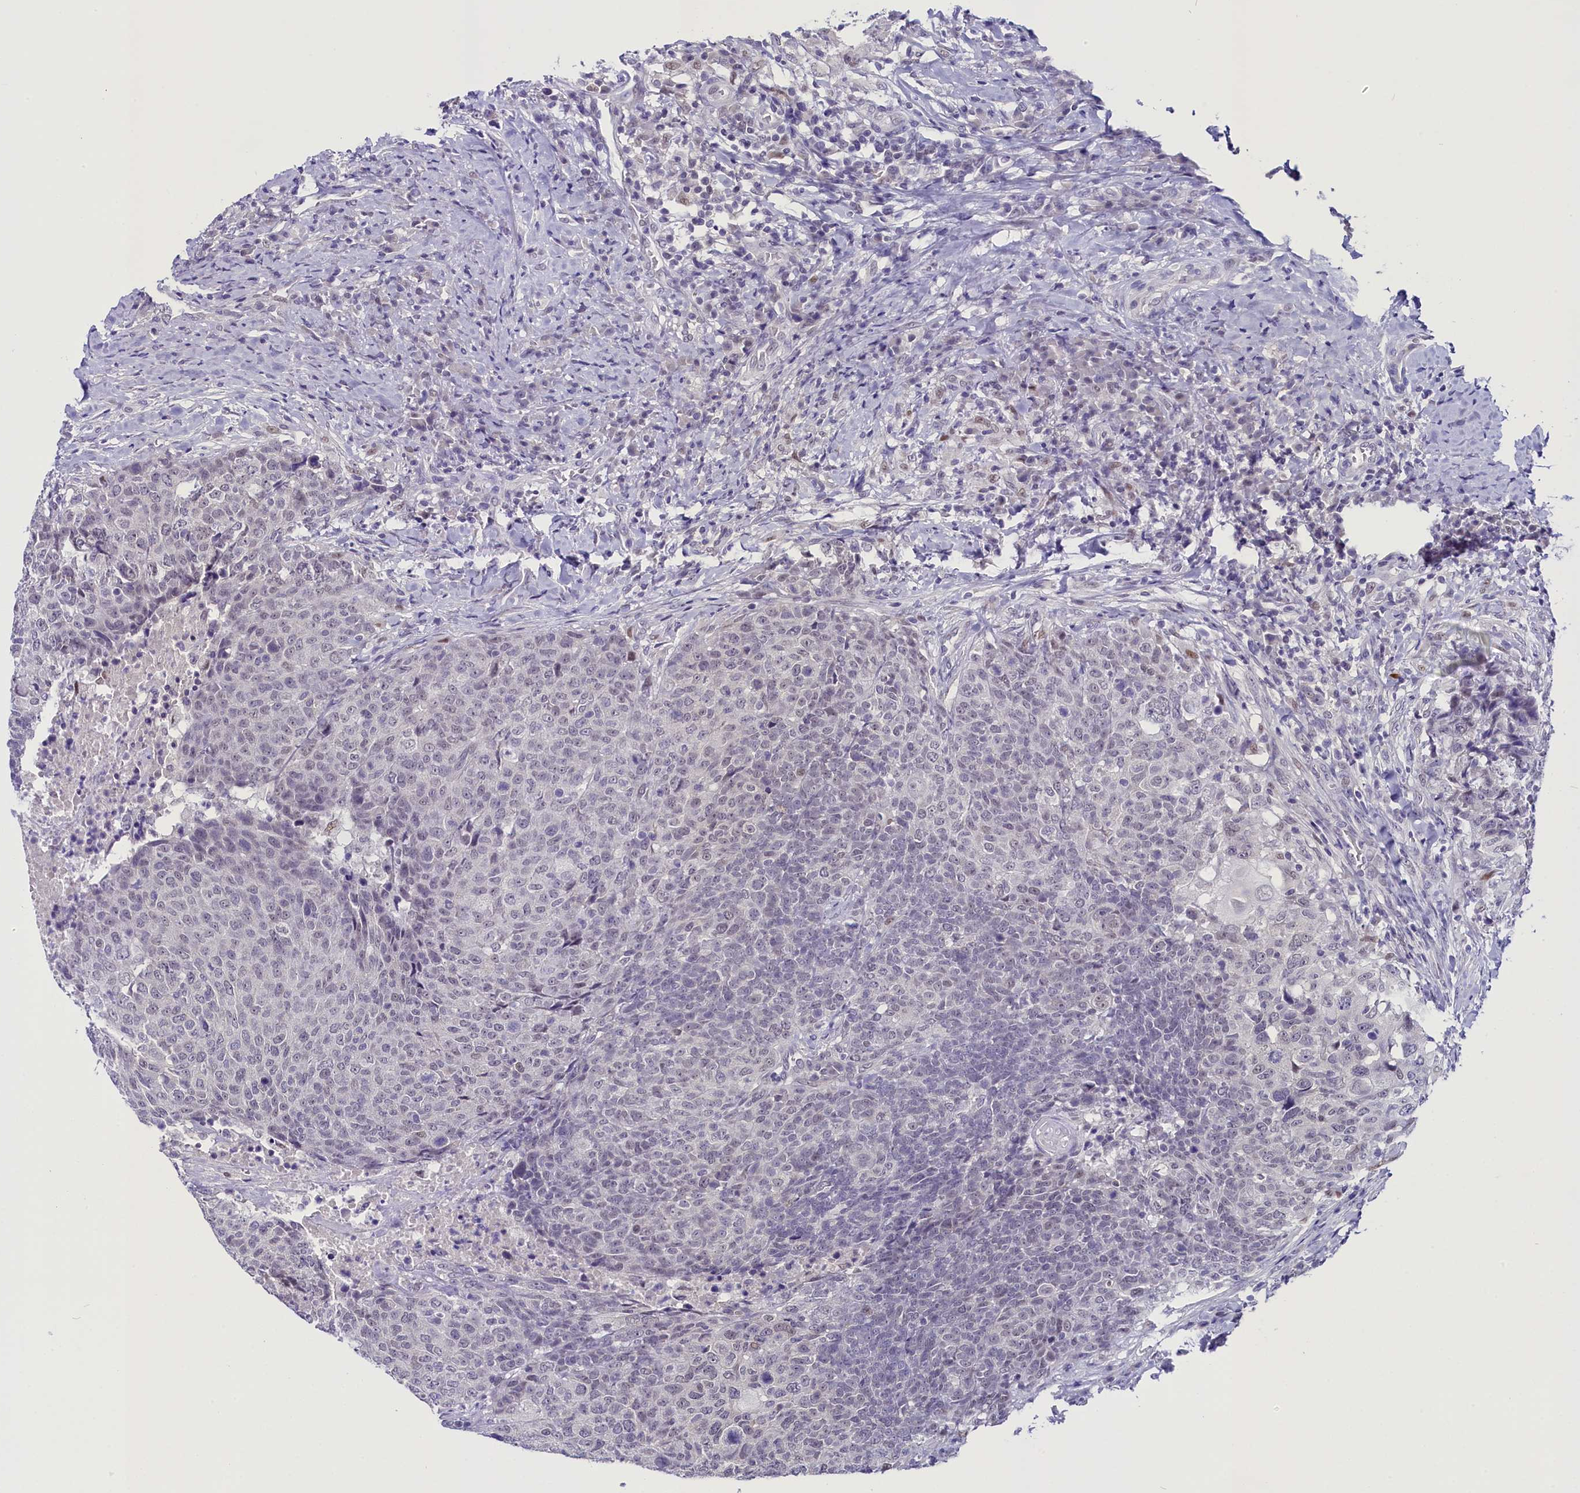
{"staining": {"intensity": "negative", "quantity": "none", "location": "none"}, "tissue": "head and neck cancer", "cell_type": "Tumor cells", "image_type": "cancer", "snomed": [{"axis": "morphology", "description": "Squamous cell carcinoma, NOS"}, {"axis": "topography", "description": "Head-Neck"}], "caption": "High magnification brightfield microscopy of head and neck squamous cell carcinoma stained with DAB (brown) and counterstained with hematoxylin (blue): tumor cells show no significant expression.", "gene": "OSGEP", "patient": {"sex": "male", "age": 66}}